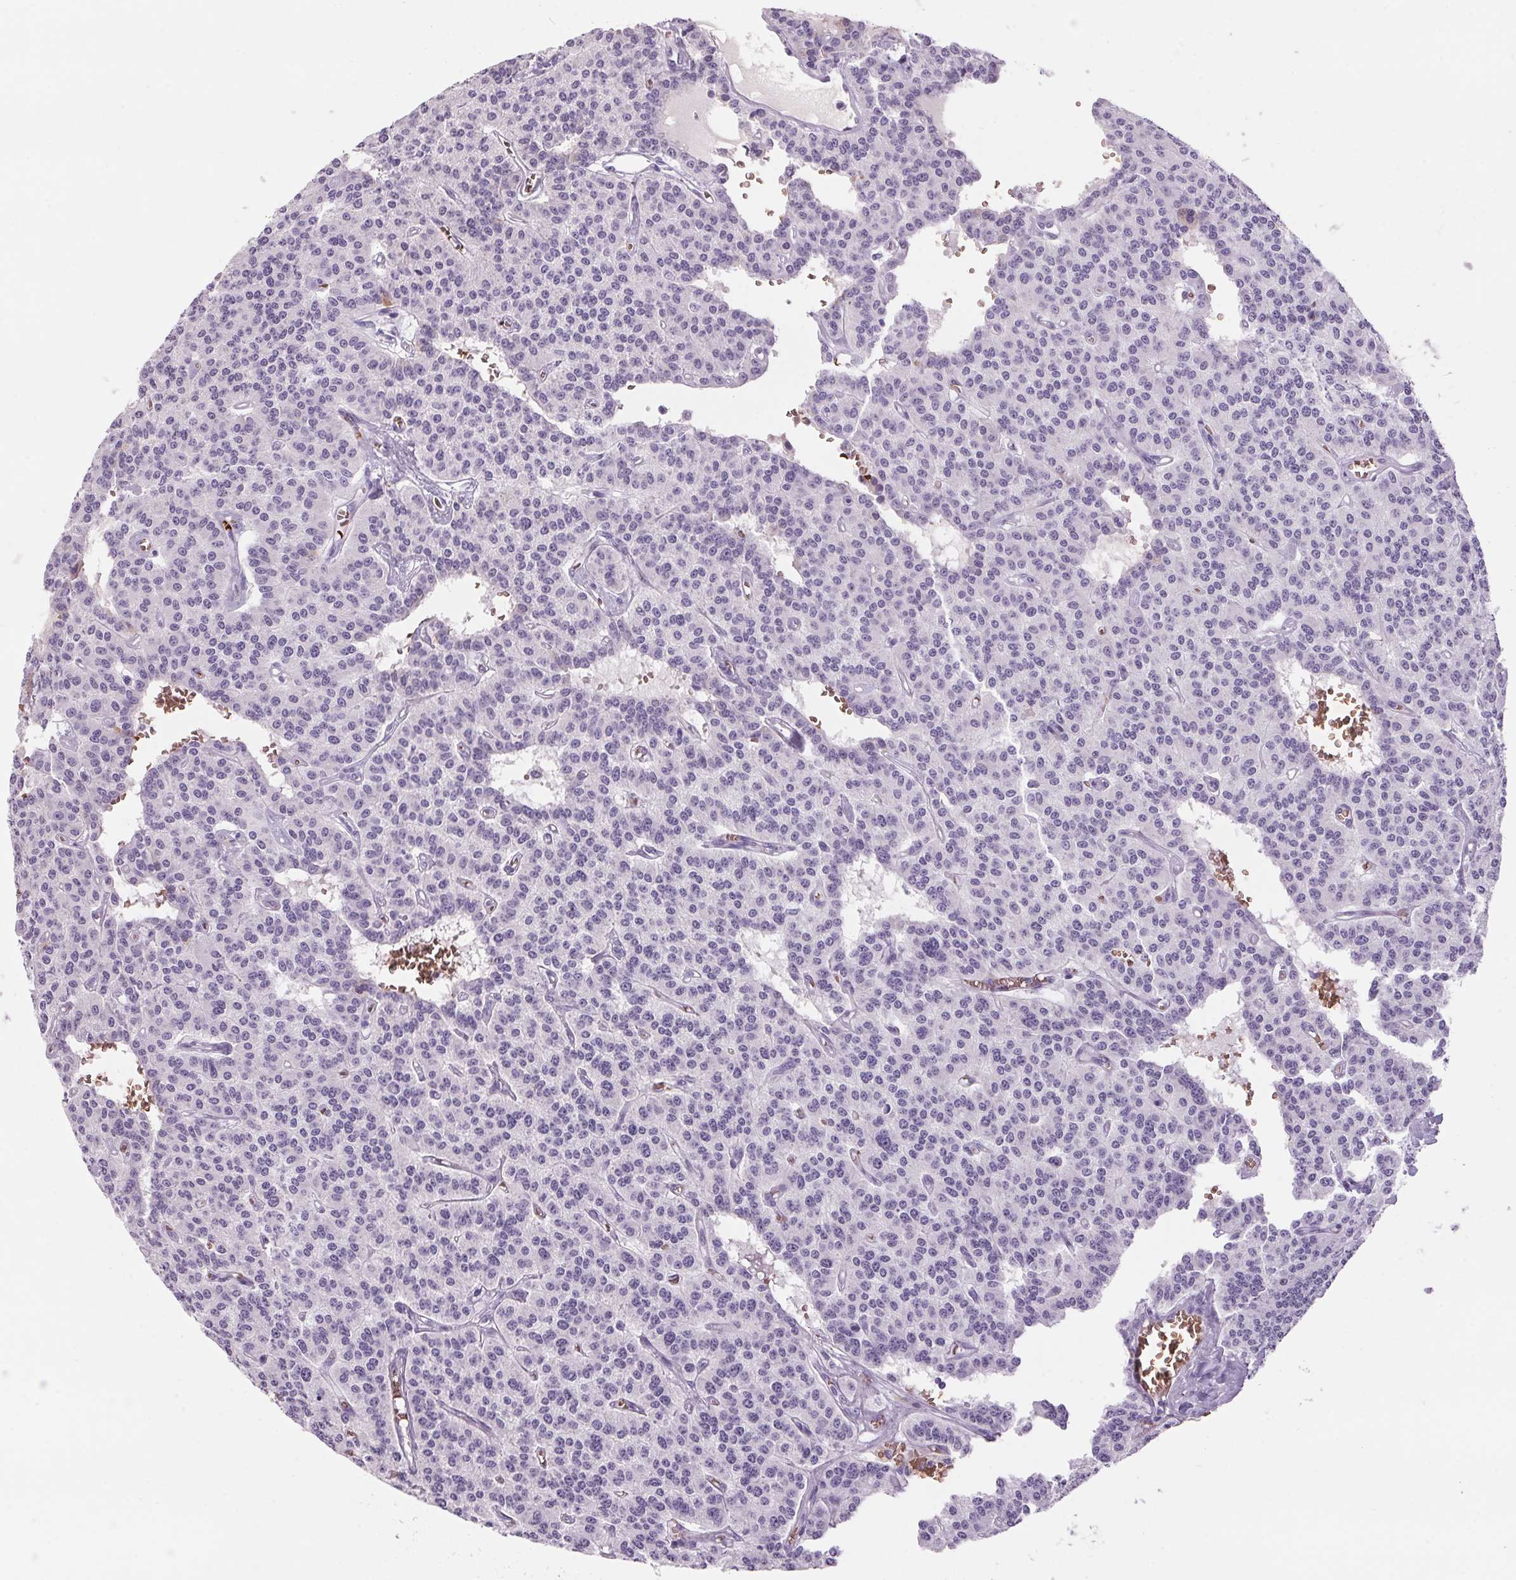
{"staining": {"intensity": "negative", "quantity": "none", "location": "none"}, "tissue": "carcinoid", "cell_type": "Tumor cells", "image_type": "cancer", "snomed": [{"axis": "morphology", "description": "Carcinoid, malignant, NOS"}, {"axis": "topography", "description": "Lung"}], "caption": "Immunohistochemical staining of human carcinoid displays no significant staining in tumor cells.", "gene": "HBQ1", "patient": {"sex": "female", "age": 71}}